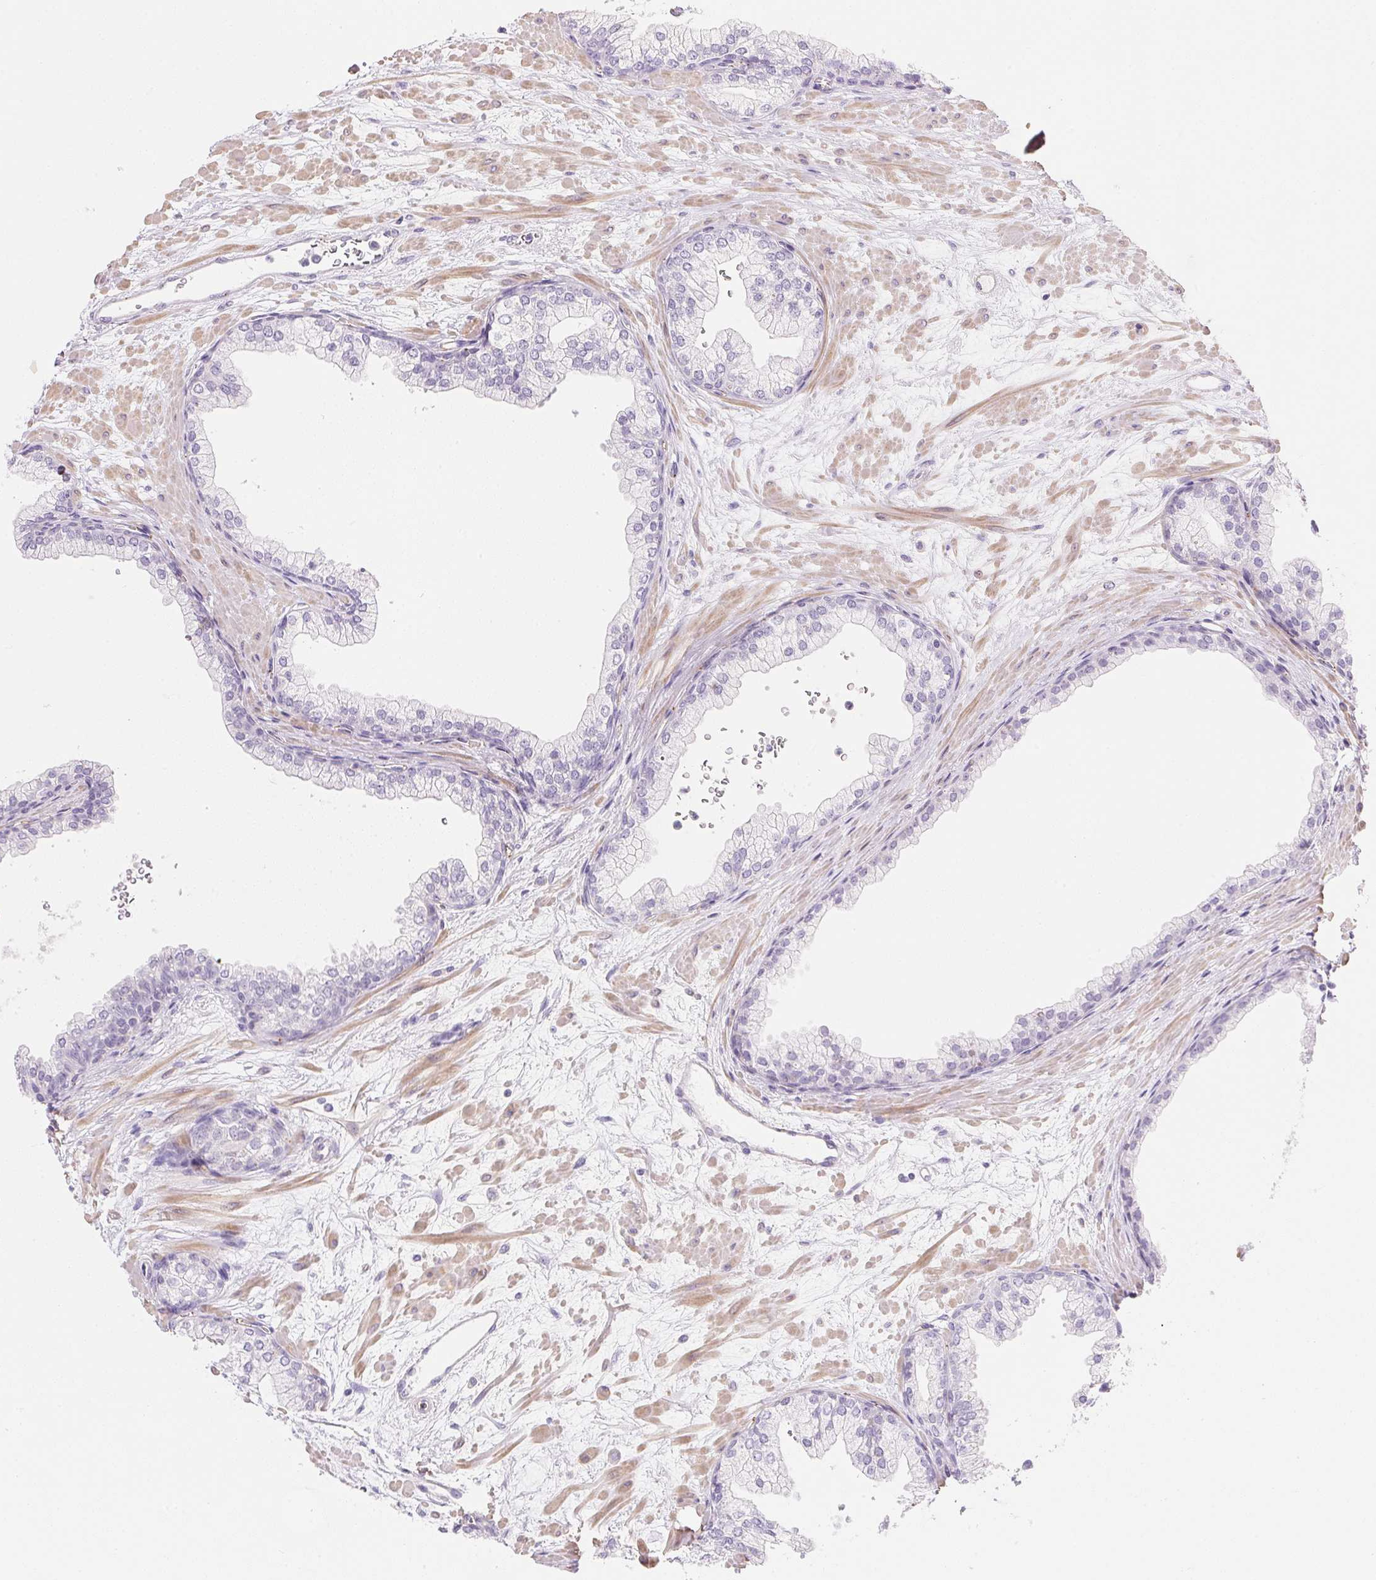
{"staining": {"intensity": "negative", "quantity": "none", "location": "none"}, "tissue": "prostate", "cell_type": "Glandular cells", "image_type": "normal", "snomed": [{"axis": "morphology", "description": "Normal tissue, NOS"}, {"axis": "topography", "description": "Prostate"}, {"axis": "topography", "description": "Peripheral nerve tissue"}], "caption": "Human prostate stained for a protein using immunohistochemistry (IHC) shows no expression in glandular cells.", "gene": "KCNE2", "patient": {"sex": "male", "age": 61}}